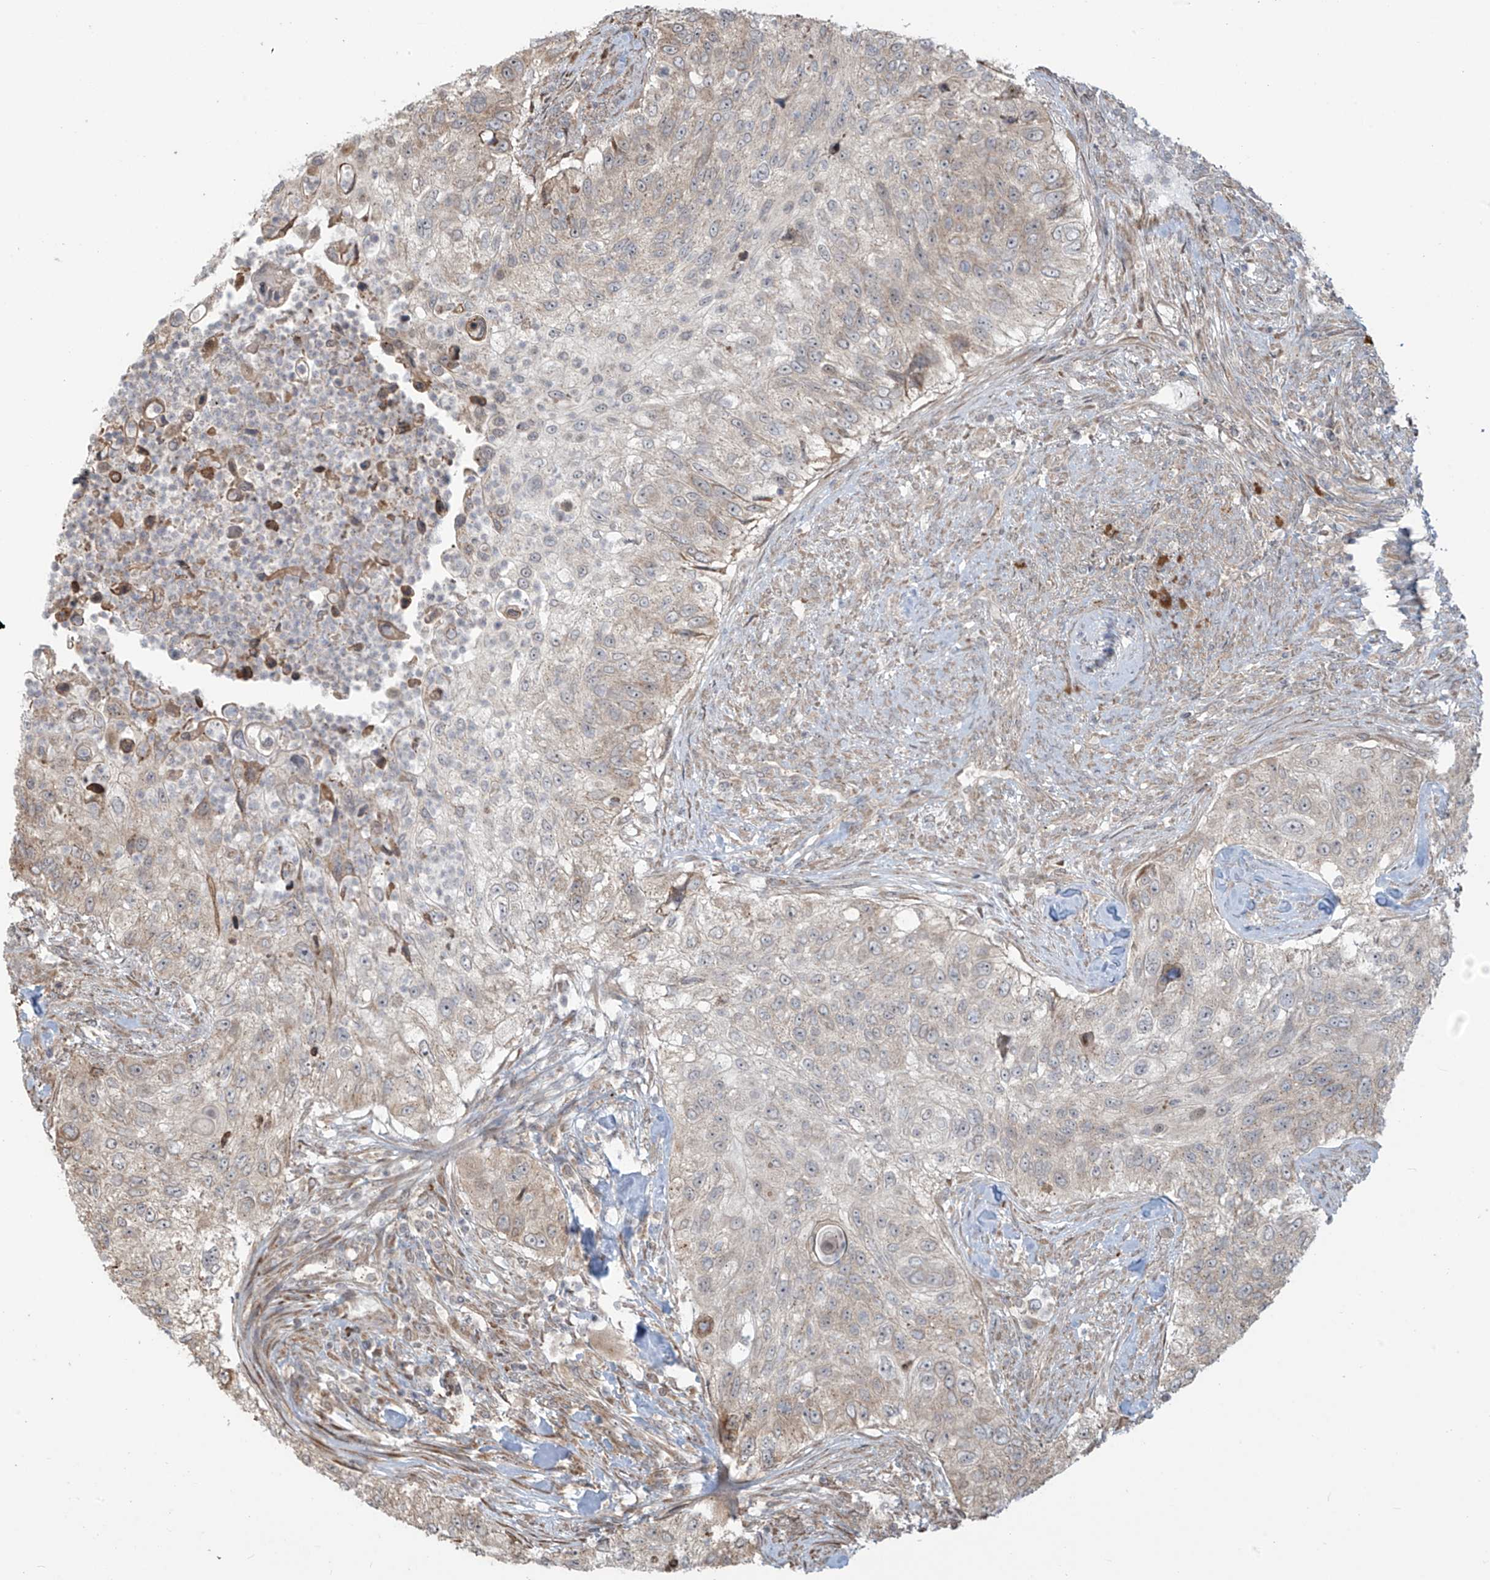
{"staining": {"intensity": "weak", "quantity": "<25%", "location": "cytoplasmic/membranous"}, "tissue": "urothelial cancer", "cell_type": "Tumor cells", "image_type": "cancer", "snomed": [{"axis": "morphology", "description": "Urothelial carcinoma, High grade"}, {"axis": "topography", "description": "Urinary bladder"}], "caption": "This is a photomicrograph of immunohistochemistry (IHC) staining of urothelial cancer, which shows no positivity in tumor cells.", "gene": "PLEKHM3", "patient": {"sex": "female", "age": 60}}